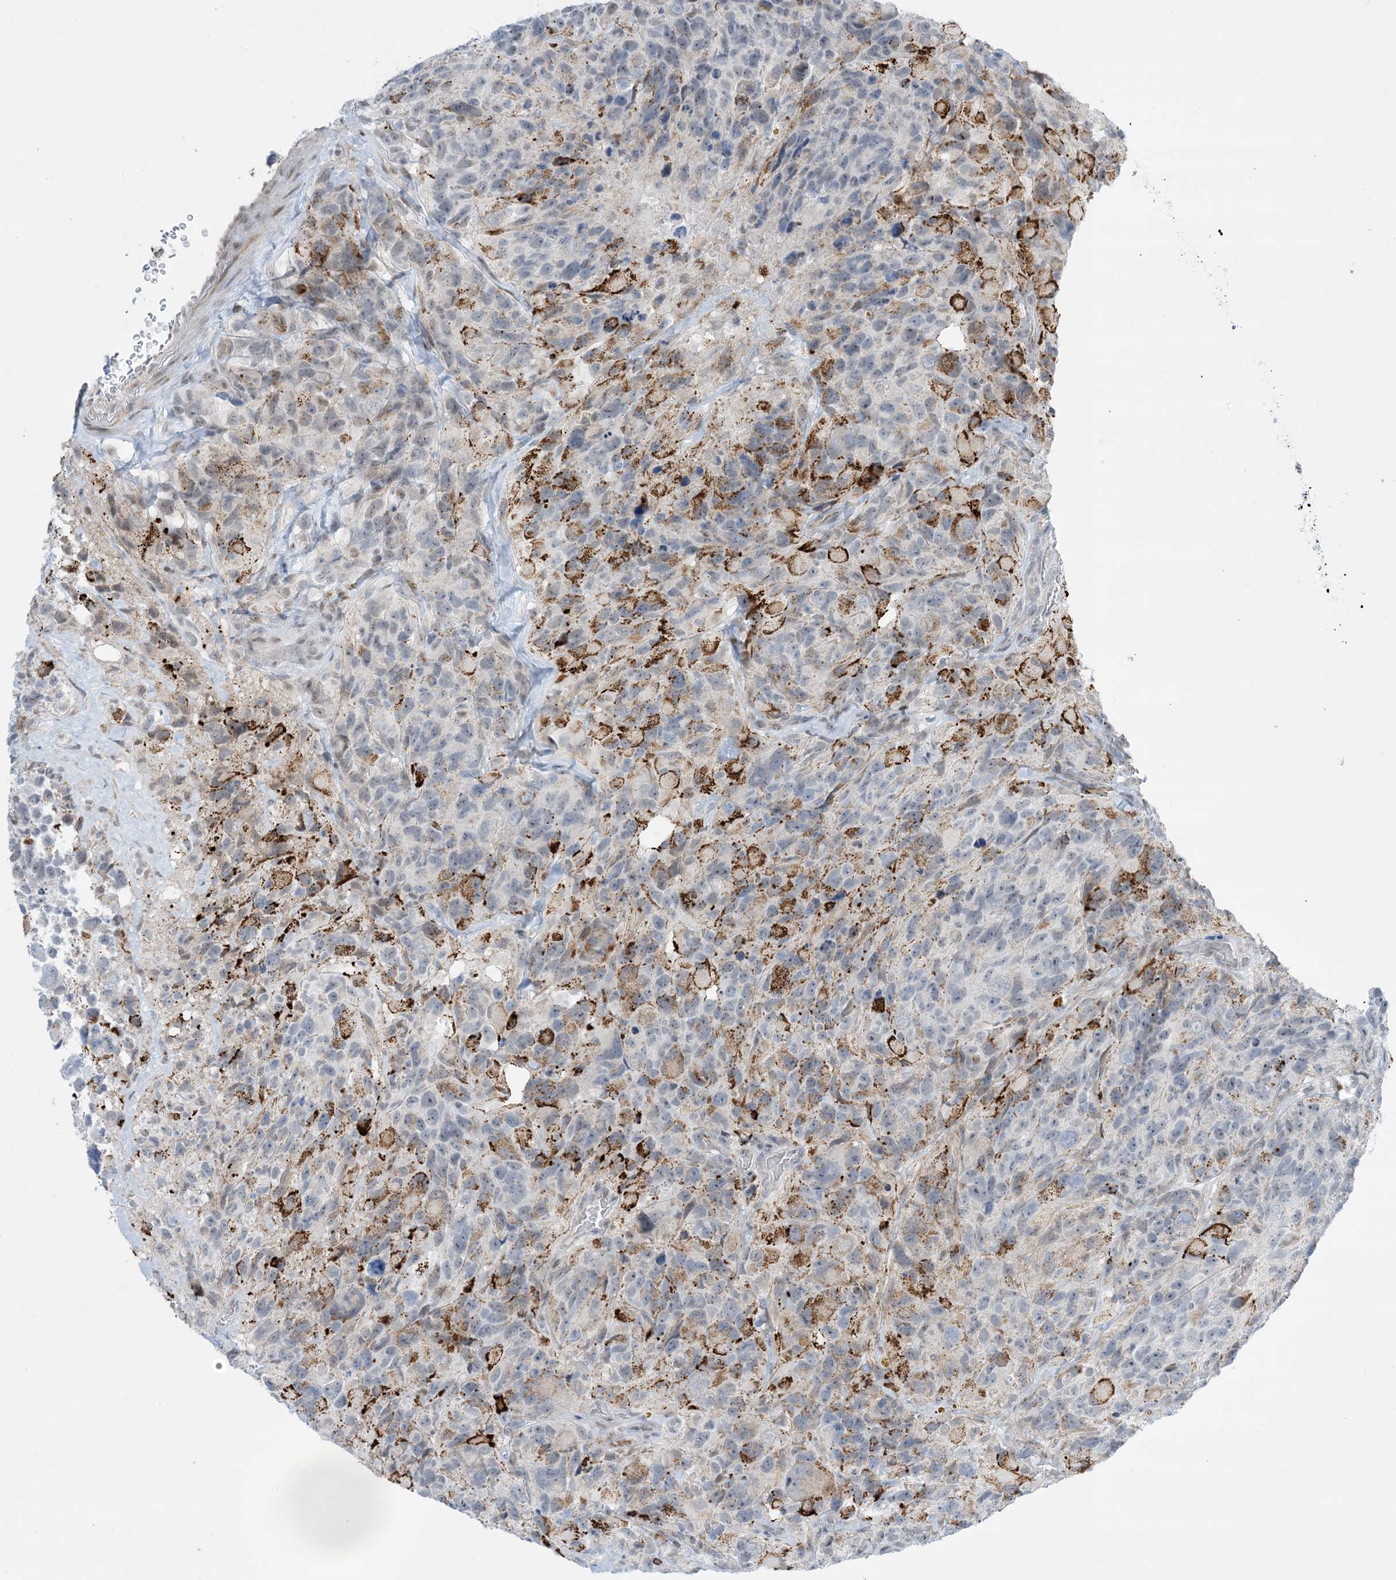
{"staining": {"intensity": "negative", "quantity": "none", "location": "none"}, "tissue": "glioma", "cell_type": "Tumor cells", "image_type": "cancer", "snomed": [{"axis": "morphology", "description": "Glioma, malignant, High grade"}, {"axis": "topography", "description": "Brain"}], "caption": "Immunohistochemical staining of human high-grade glioma (malignant) shows no significant expression in tumor cells. Brightfield microscopy of immunohistochemistry stained with DAB (brown) and hematoxylin (blue), captured at high magnification.", "gene": "TFPT", "patient": {"sex": "male", "age": 69}}